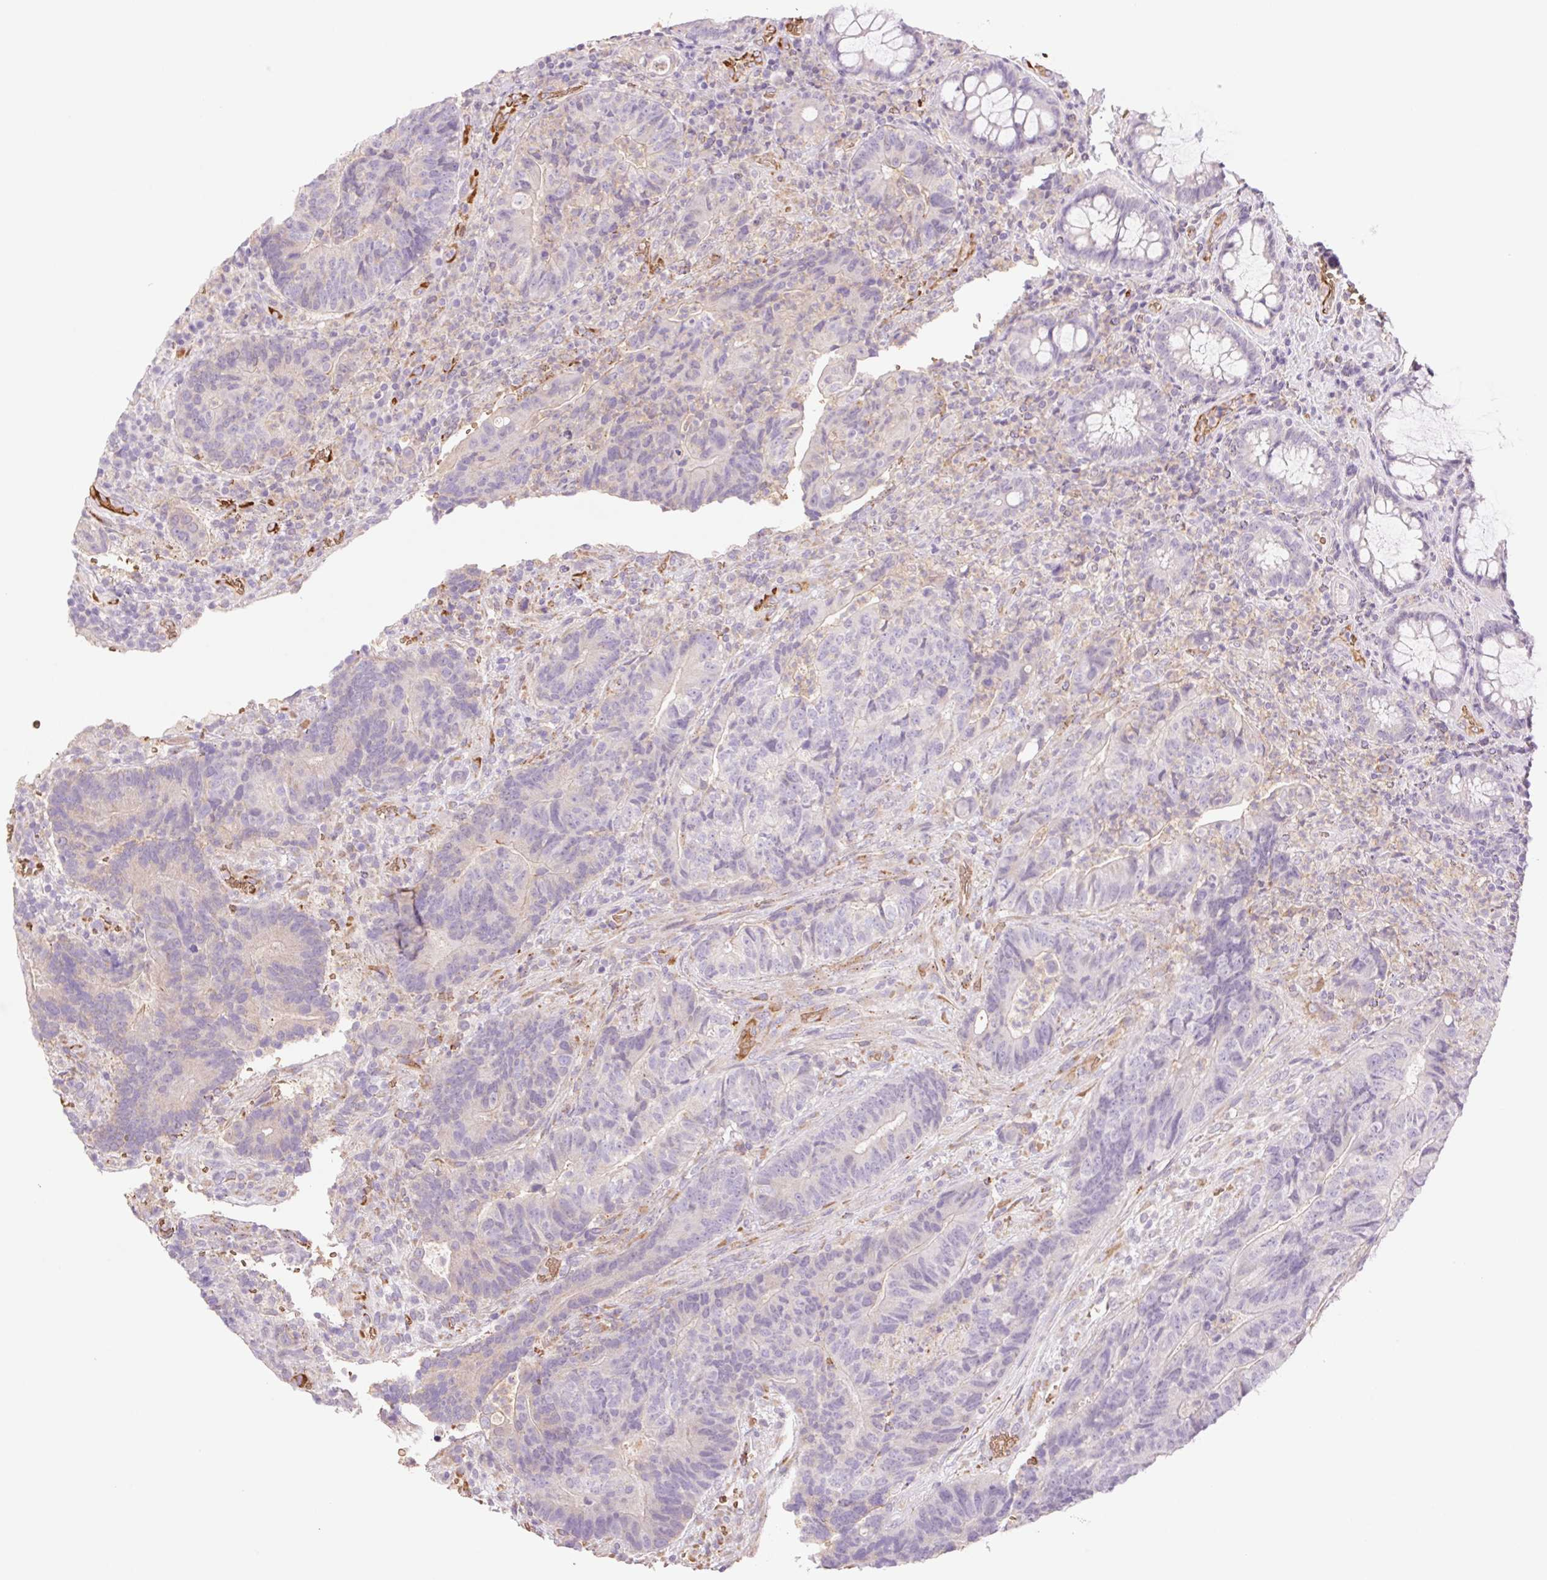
{"staining": {"intensity": "negative", "quantity": "none", "location": "none"}, "tissue": "colorectal cancer", "cell_type": "Tumor cells", "image_type": "cancer", "snomed": [{"axis": "morphology", "description": "Normal tissue, NOS"}, {"axis": "morphology", "description": "Adenocarcinoma, NOS"}, {"axis": "topography", "description": "Colon"}], "caption": "This is an immunohistochemistry histopathology image of human colorectal cancer (adenocarcinoma). There is no staining in tumor cells.", "gene": "IGFL3", "patient": {"sex": "female", "age": 48}}